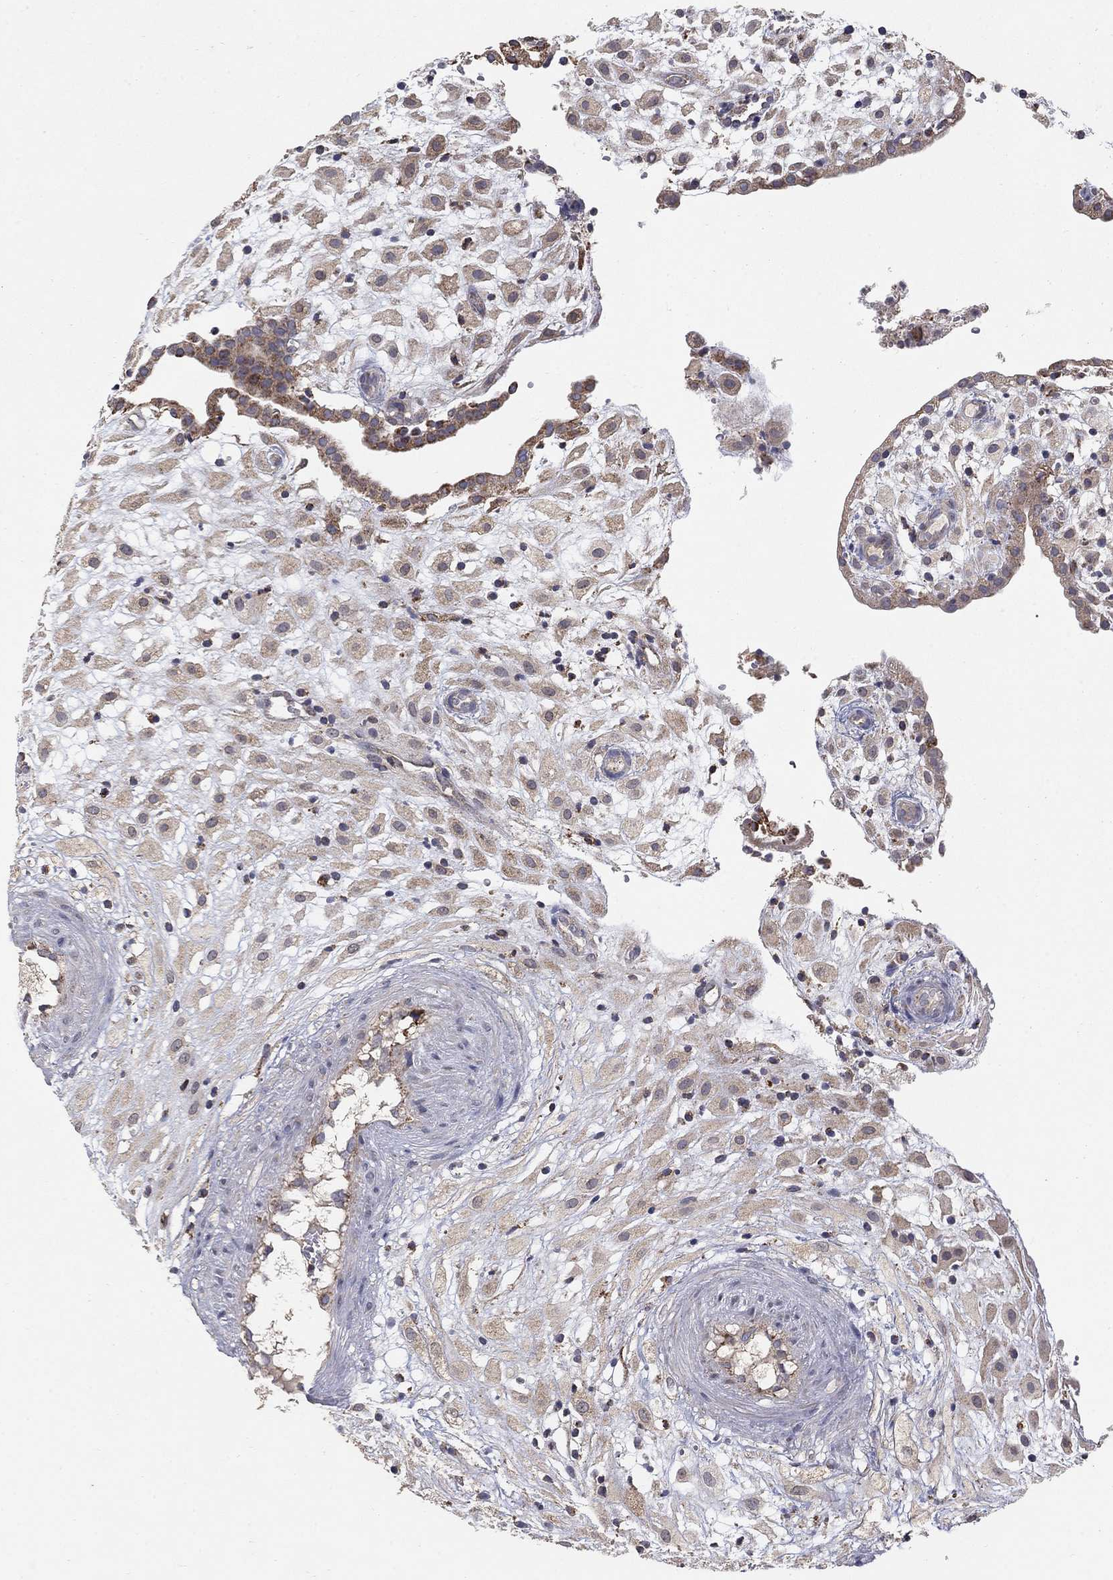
{"staining": {"intensity": "weak", "quantity": ">75%", "location": "cytoplasmic/membranous"}, "tissue": "placenta", "cell_type": "Decidual cells", "image_type": "normal", "snomed": [{"axis": "morphology", "description": "Normal tissue, NOS"}, {"axis": "topography", "description": "Placenta"}], "caption": "Immunohistochemical staining of unremarkable placenta reveals low levels of weak cytoplasmic/membranous expression in approximately >75% of decidual cells.", "gene": "GPSM1", "patient": {"sex": "female", "age": 24}}